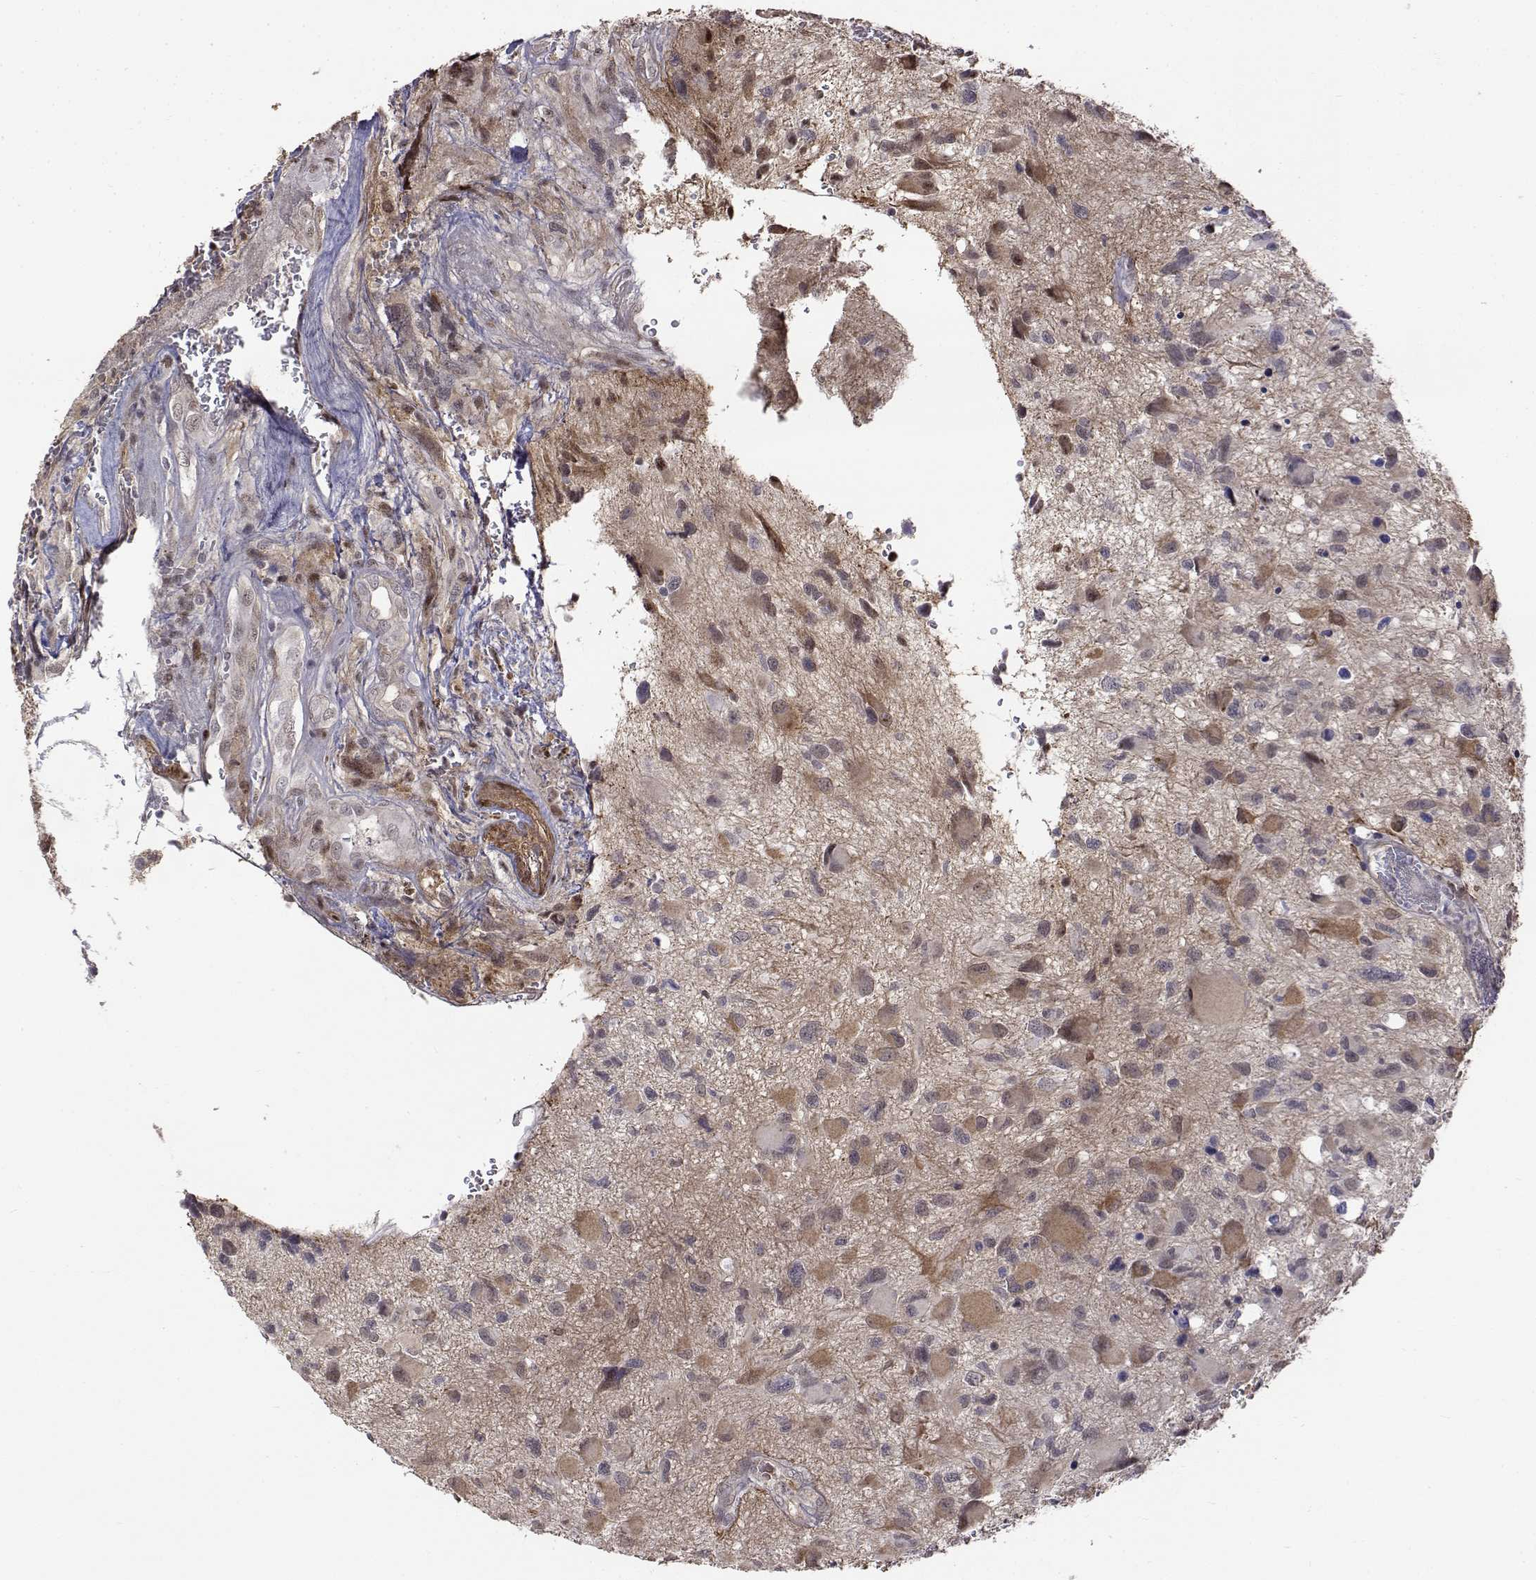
{"staining": {"intensity": "negative", "quantity": "none", "location": "none"}, "tissue": "glioma", "cell_type": "Tumor cells", "image_type": "cancer", "snomed": [{"axis": "morphology", "description": "Glioma, malignant, NOS"}, {"axis": "morphology", "description": "Glioma, malignant, High grade"}, {"axis": "topography", "description": "Brain"}], "caption": "Tumor cells show no significant expression in glioma. (DAB (3,3'-diaminobenzidine) immunohistochemistry visualized using brightfield microscopy, high magnification).", "gene": "ITGA7", "patient": {"sex": "female", "age": 71}}